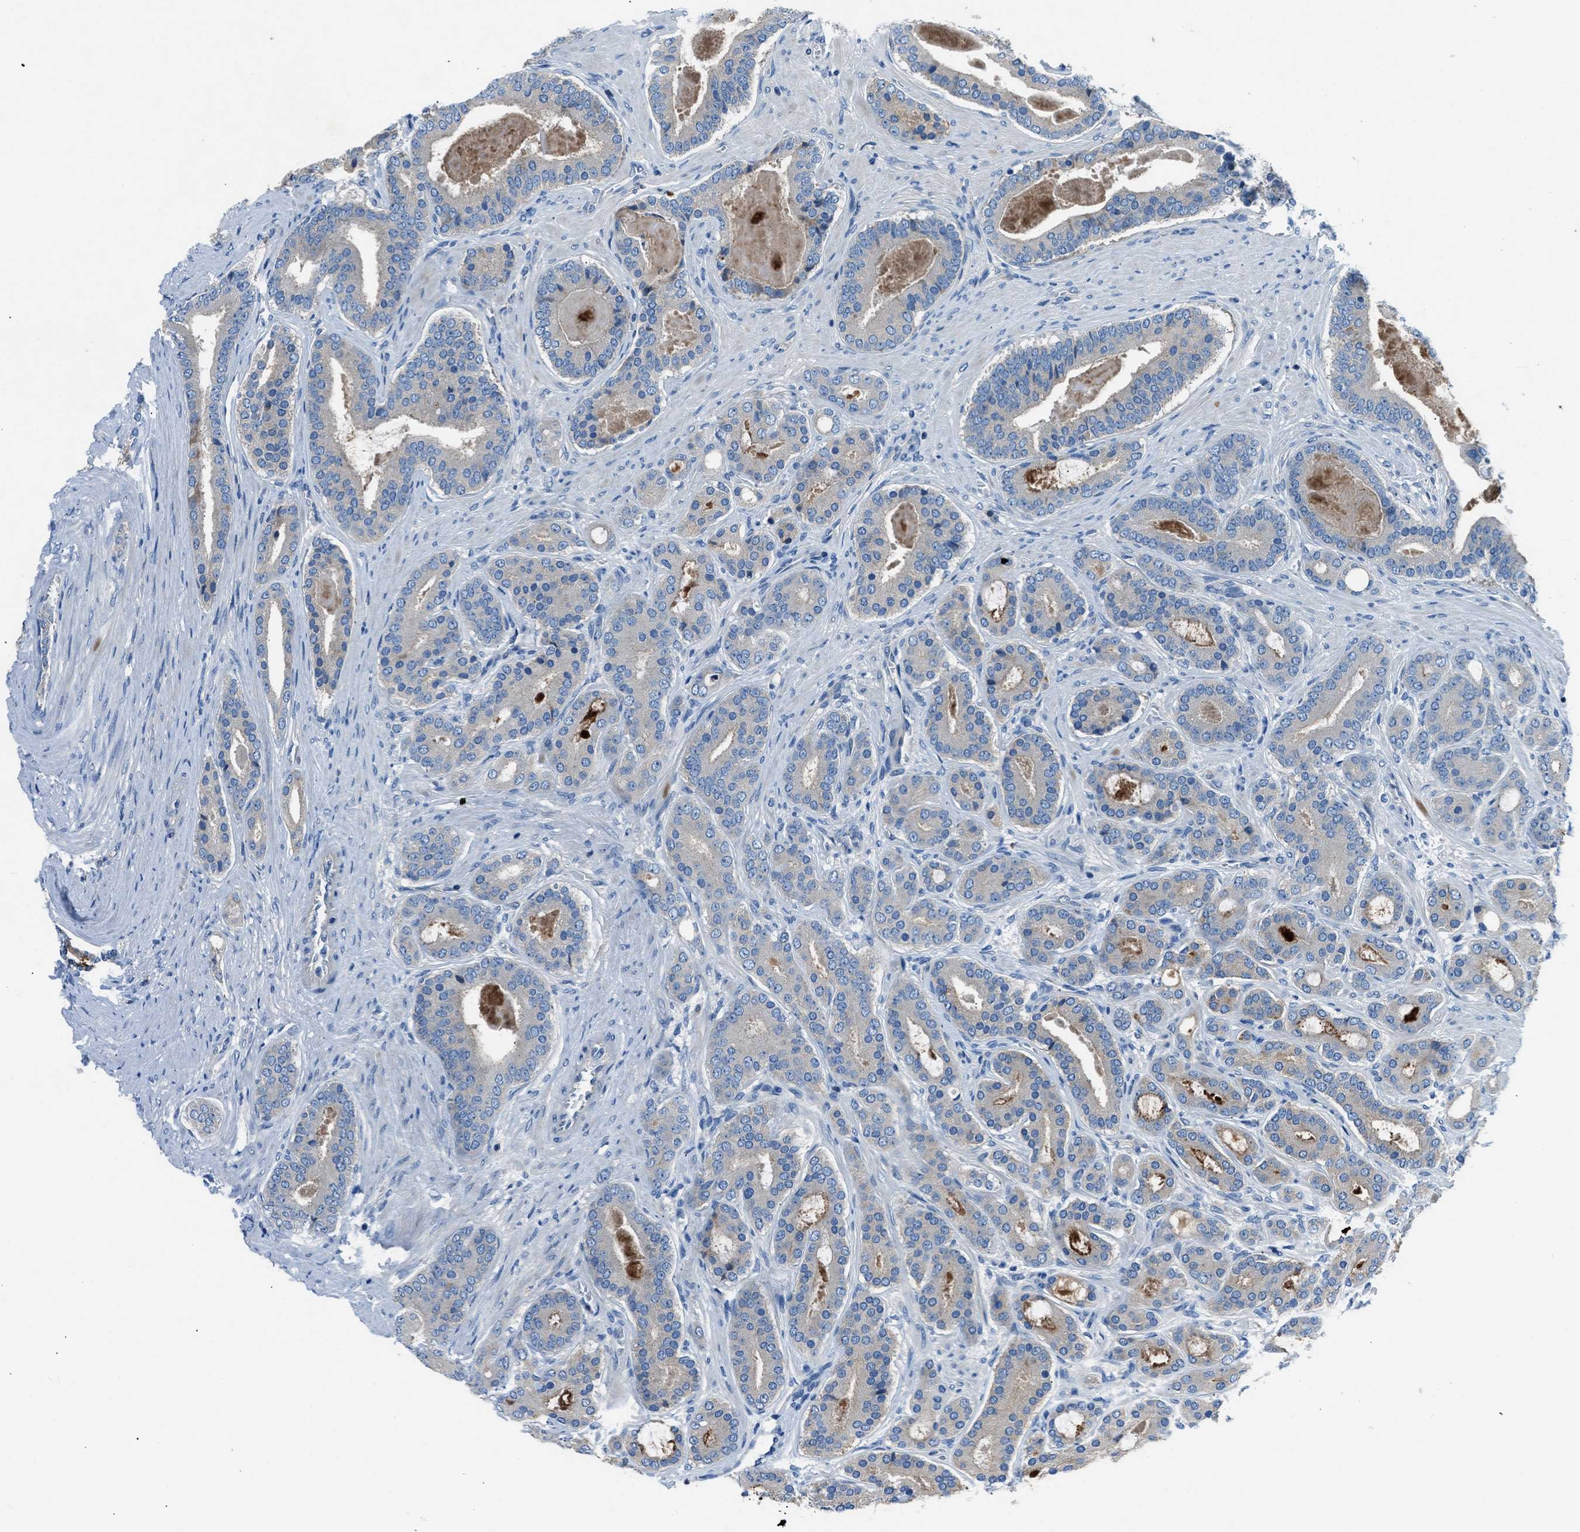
{"staining": {"intensity": "negative", "quantity": "none", "location": "none"}, "tissue": "prostate cancer", "cell_type": "Tumor cells", "image_type": "cancer", "snomed": [{"axis": "morphology", "description": "Adenocarcinoma, High grade"}, {"axis": "topography", "description": "Prostate"}], "caption": "Photomicrograph shows no protein expression in tumor cells of prostate cancer tissue.", "gene": "SLC38A6", "patient": {"sex": "male", "age": 60}}